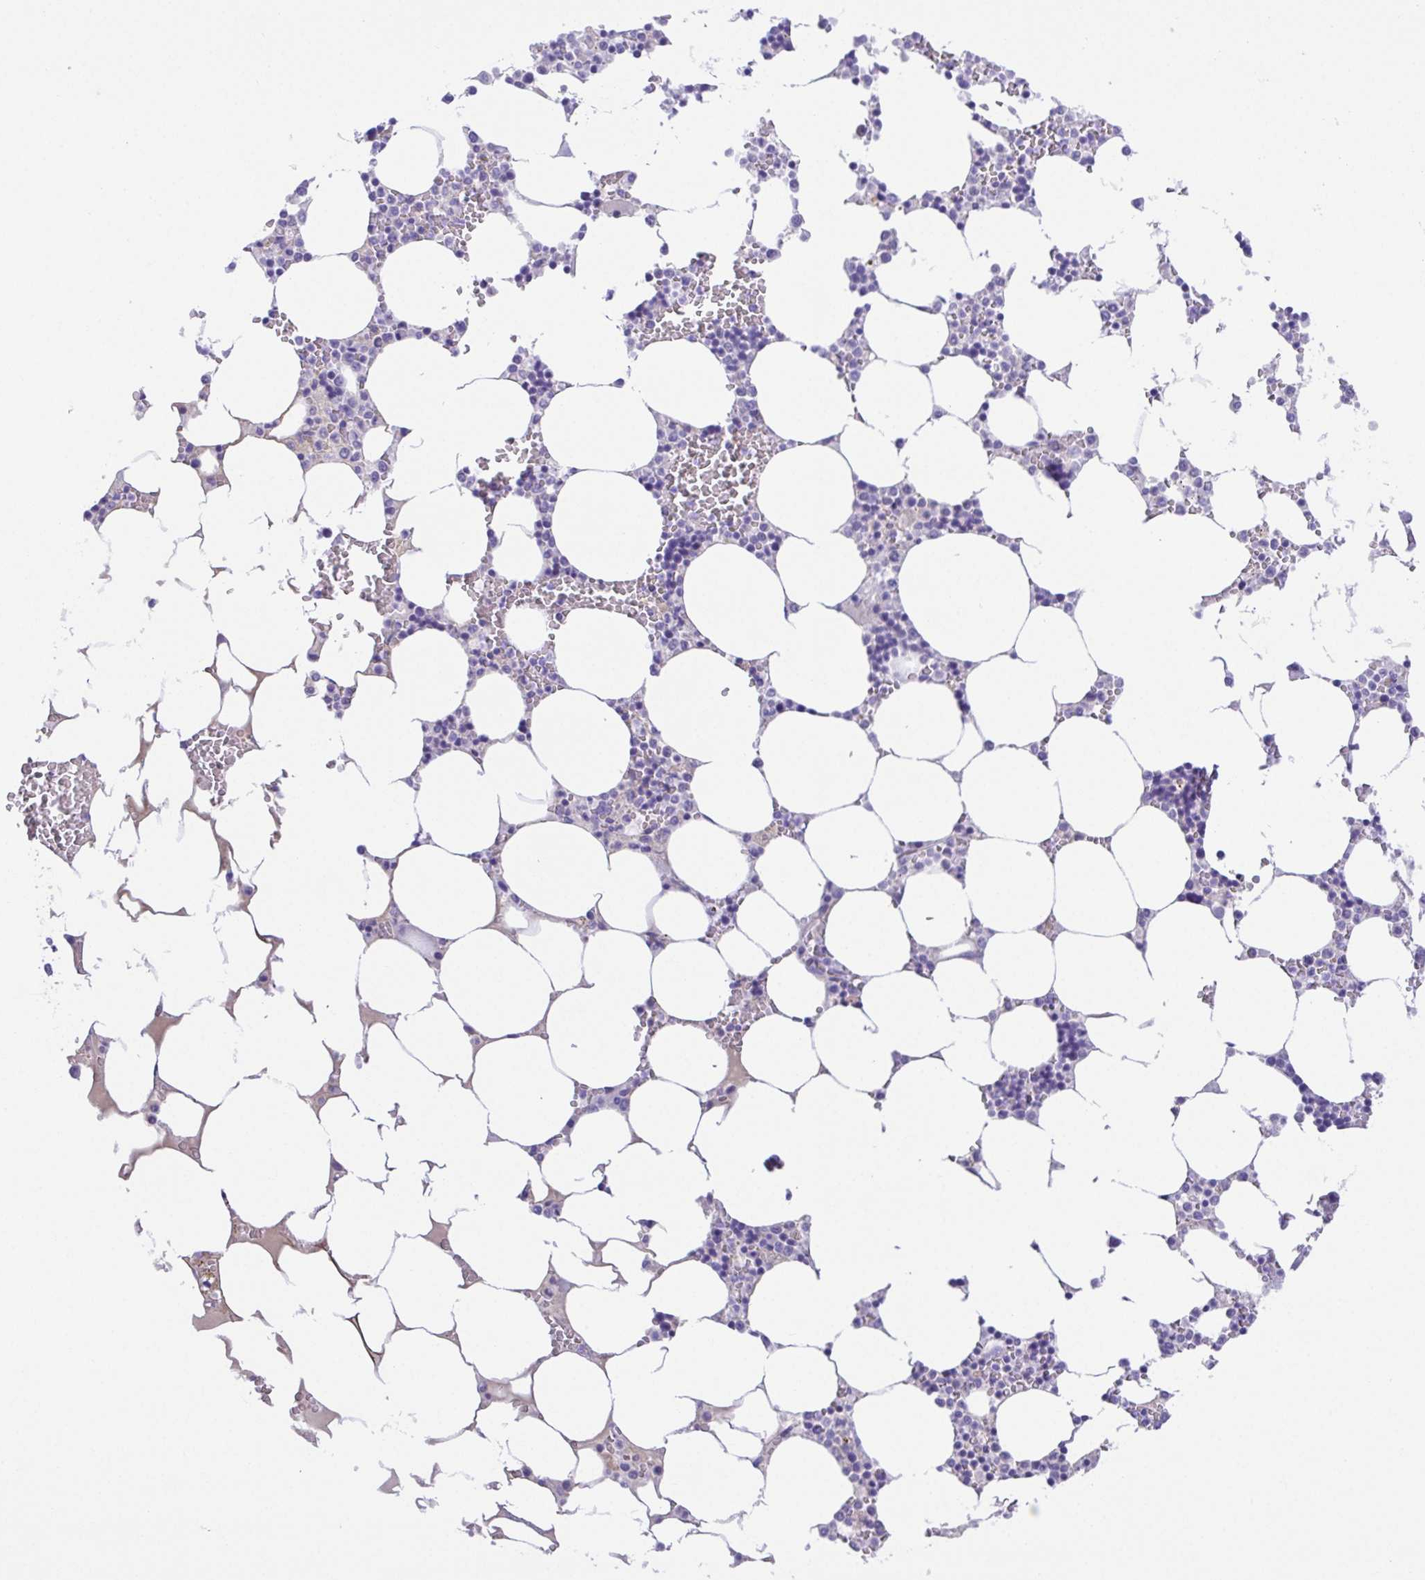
{"staining": {"intensity": "negative", "quantity": "none", "location": "none"}, "tissue": "bone marrow", "cell_type": "Hematopoietic cells", "image_type": "normal", "snomed": [{"axis": "morphology", "description": "Normal tissue, NOS"}, {"axis": "topography", "description": "Bone marrow"}], "caption": "Immunohistochemistry image of unremarkable human bone marrow stained for a protein (brown), which reveals no expression in hematopoietic cells. Nuclei are stained in blue.", "gene": "SPATA4", "patient": {"sex": "male", "age": 64}}